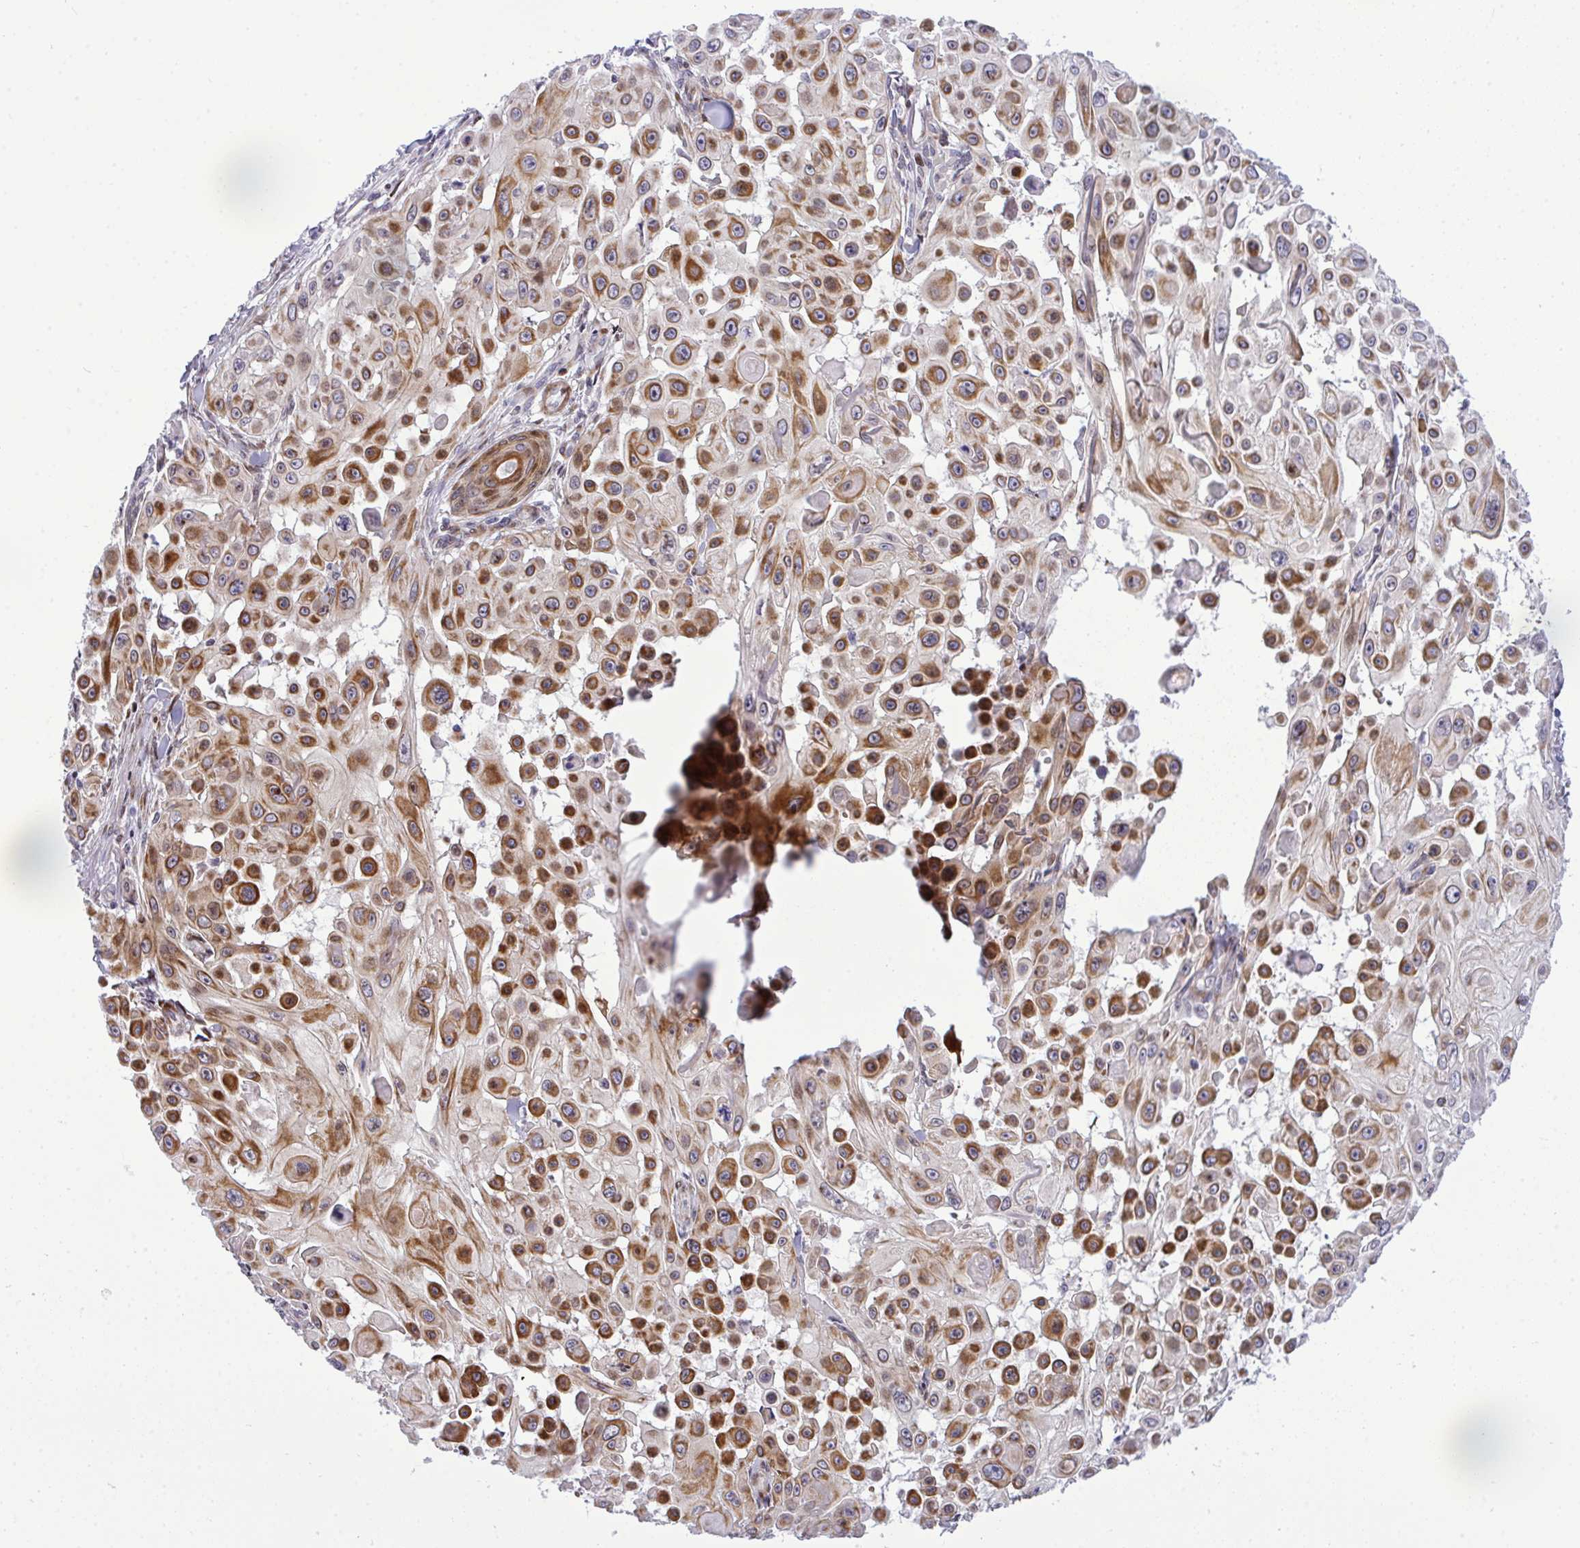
{"staining": {"intensity": "strong", "quantity": ">75%", "location": "cytoplasmic/membranous"}, "tissue": "skin cancer", "cell_type": "Tumor cells", "image_type": "cancer", "snomed": [{"axis": "morphology", "description": "Squamous cell carcinoma, NOS"}, {"axis": "topography", "description": "Skin"}], "caption": "Immunohistochemical staining of human squamous cell carcinoma (skin) demonstrates strong cytoplasmic/membranous protein positivity in approximately >75% of tumor cells.", "gene": "CASTOR2", "patient": {"sex": "male", "age": 91}}